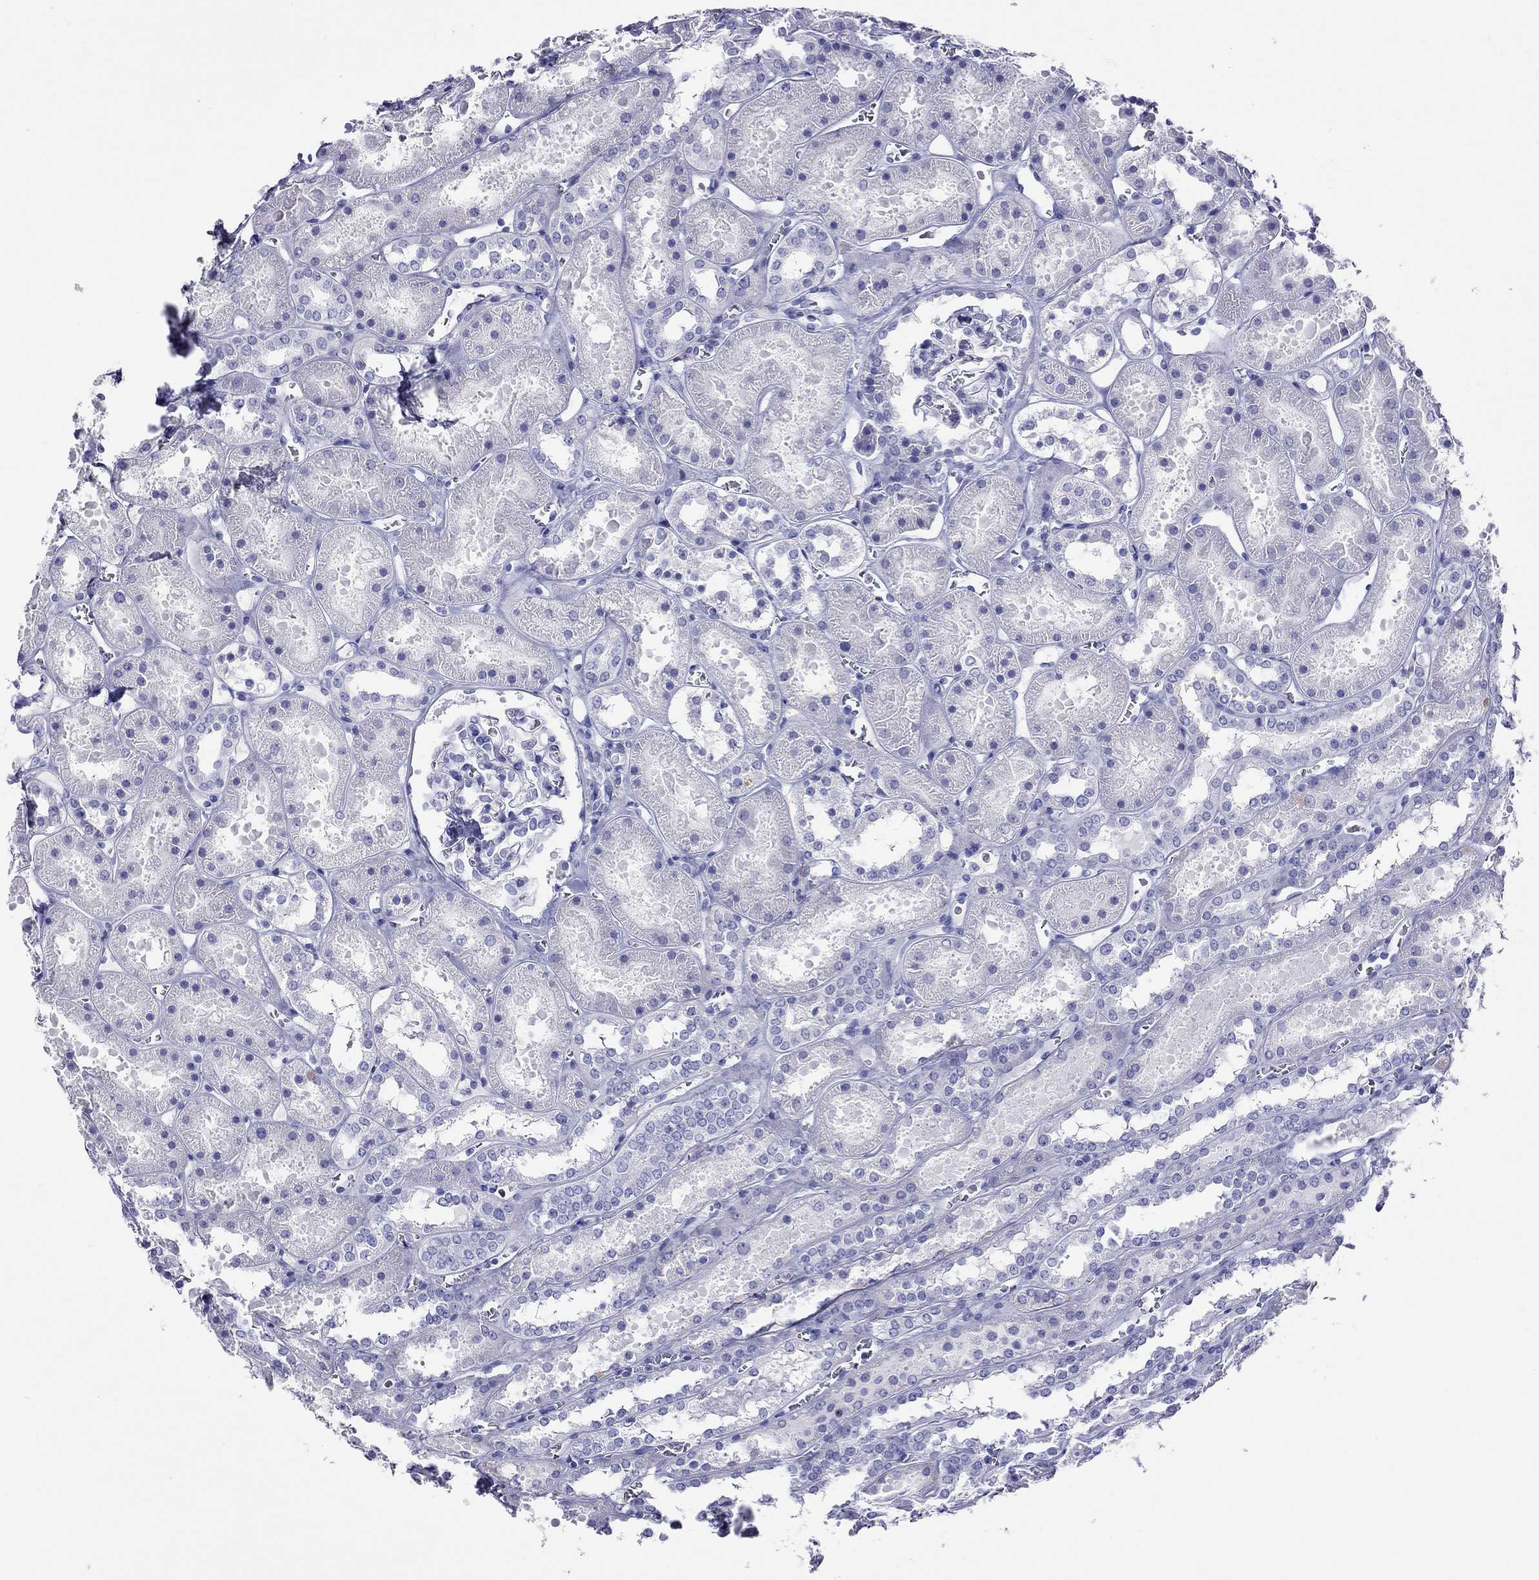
{"staining": {"intensity": "negative", "quantity": "none", "location": "none"}, "tissue": "kidney", "cell_type": "Cells in glomeruli", "image_type": "normal", "snomed": [{"axis": "morphology", "description": "Normal tissue, NOS"}, {"axis": "topography", "description": "Kidney"}], "caption": "DAB immunohistochemical staining of unremarkable human kidney displays no significant staining in cells in glomeruli.", "gene": "PTPRN", "patient": {"sex": "female", "age": 41}}